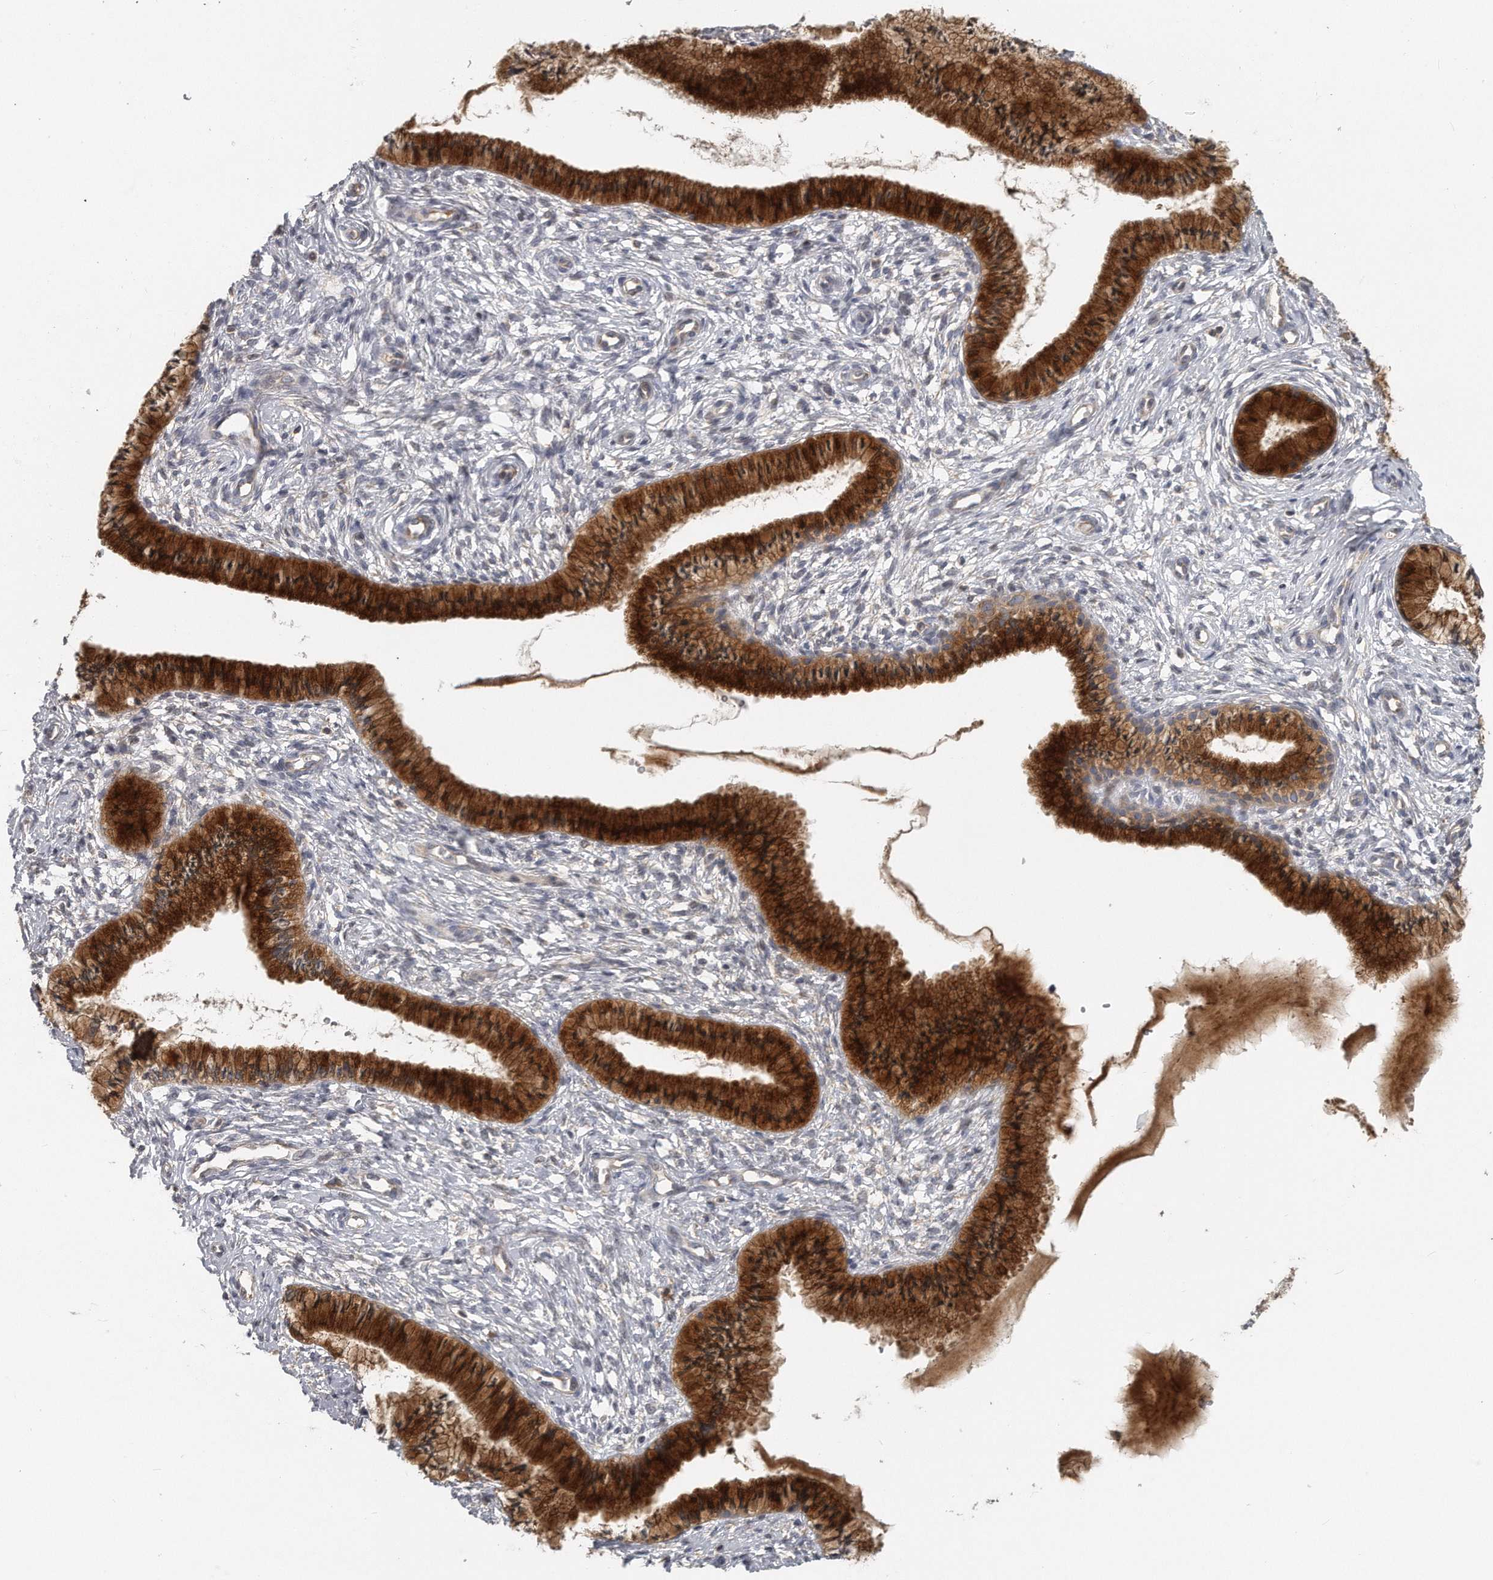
{"staining": {"intensity": "strong", "quantity": ">75%", "location": "cytoplasmic/membranous"}, "tissue": "cervix", "cell_type": "Glandular cells", "image_type": "normal", "snomed": [{"axis": "morphology", "description": "Normal tissue, NOS"}, {"axis": "topography", "description": "Cervix"}], "caption": "Normal cervix exhibits strong cytoplasmic/membranous staining in about >75% of glandular cells.", "gene": "EIF3I", "patient": {"sex": "female", "age": 36}}